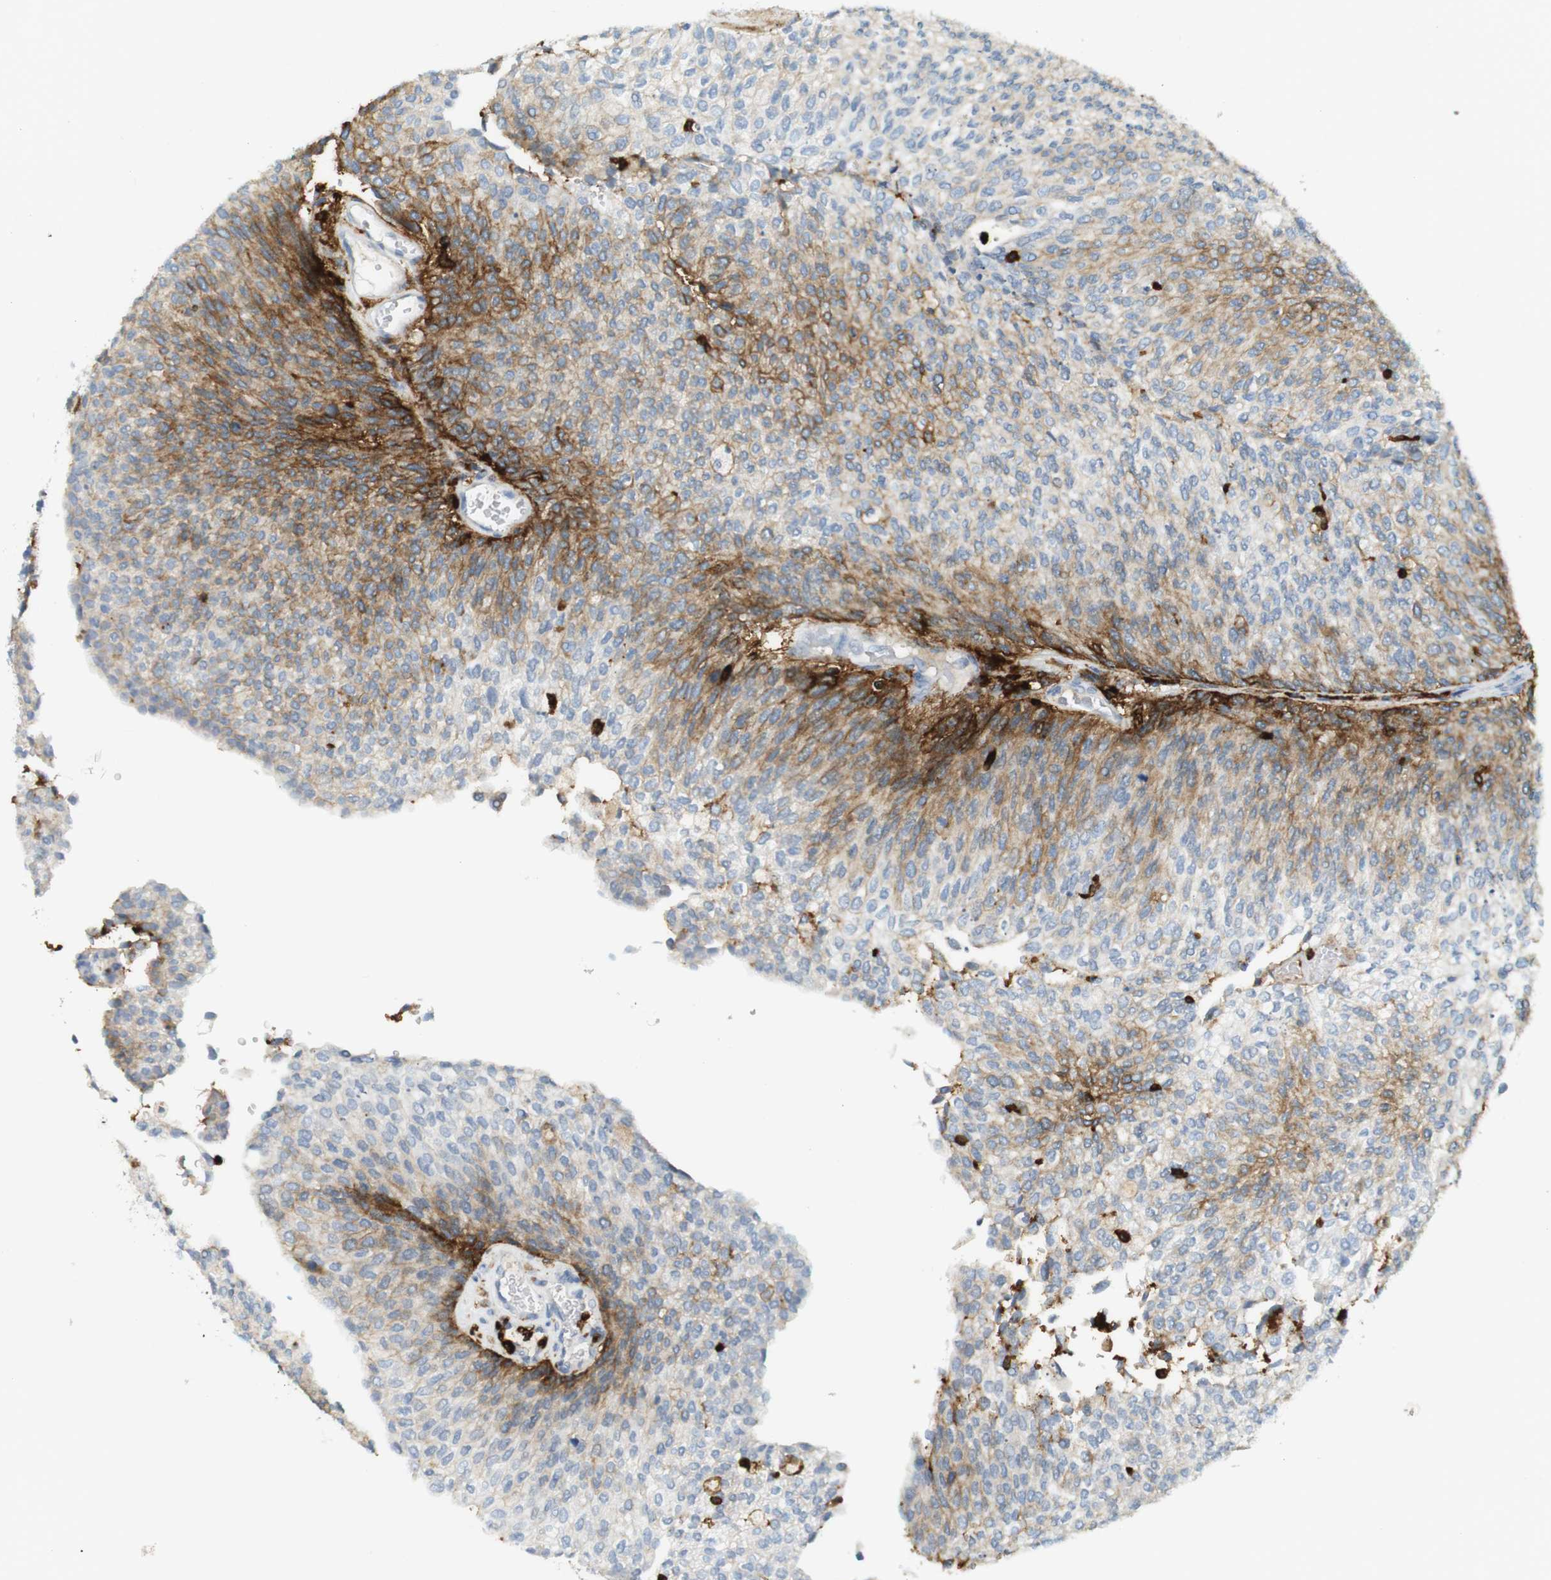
{"staining": {"intensity": "moderate", "quantity": "25%-75%", "location": "cytoplasmic/membranous"}, "tissue": "urothelial cancer", "cell_type": "Tumor cells", "image_type": "cancer", "snomed": [{"axis": "morphology", "description": "Urothelial carcinoma, Low grade"}, {"axis": "topography", "description": "Urinary bladder"}], "caption": "Low-grade urothelial carcinoma tissue displays moderate cytoplasmic/membranous positivity in approximately 25%-75% of tumor cells", "gene": "SIRPA", "patient": {"sex": "female", "age": 79}}